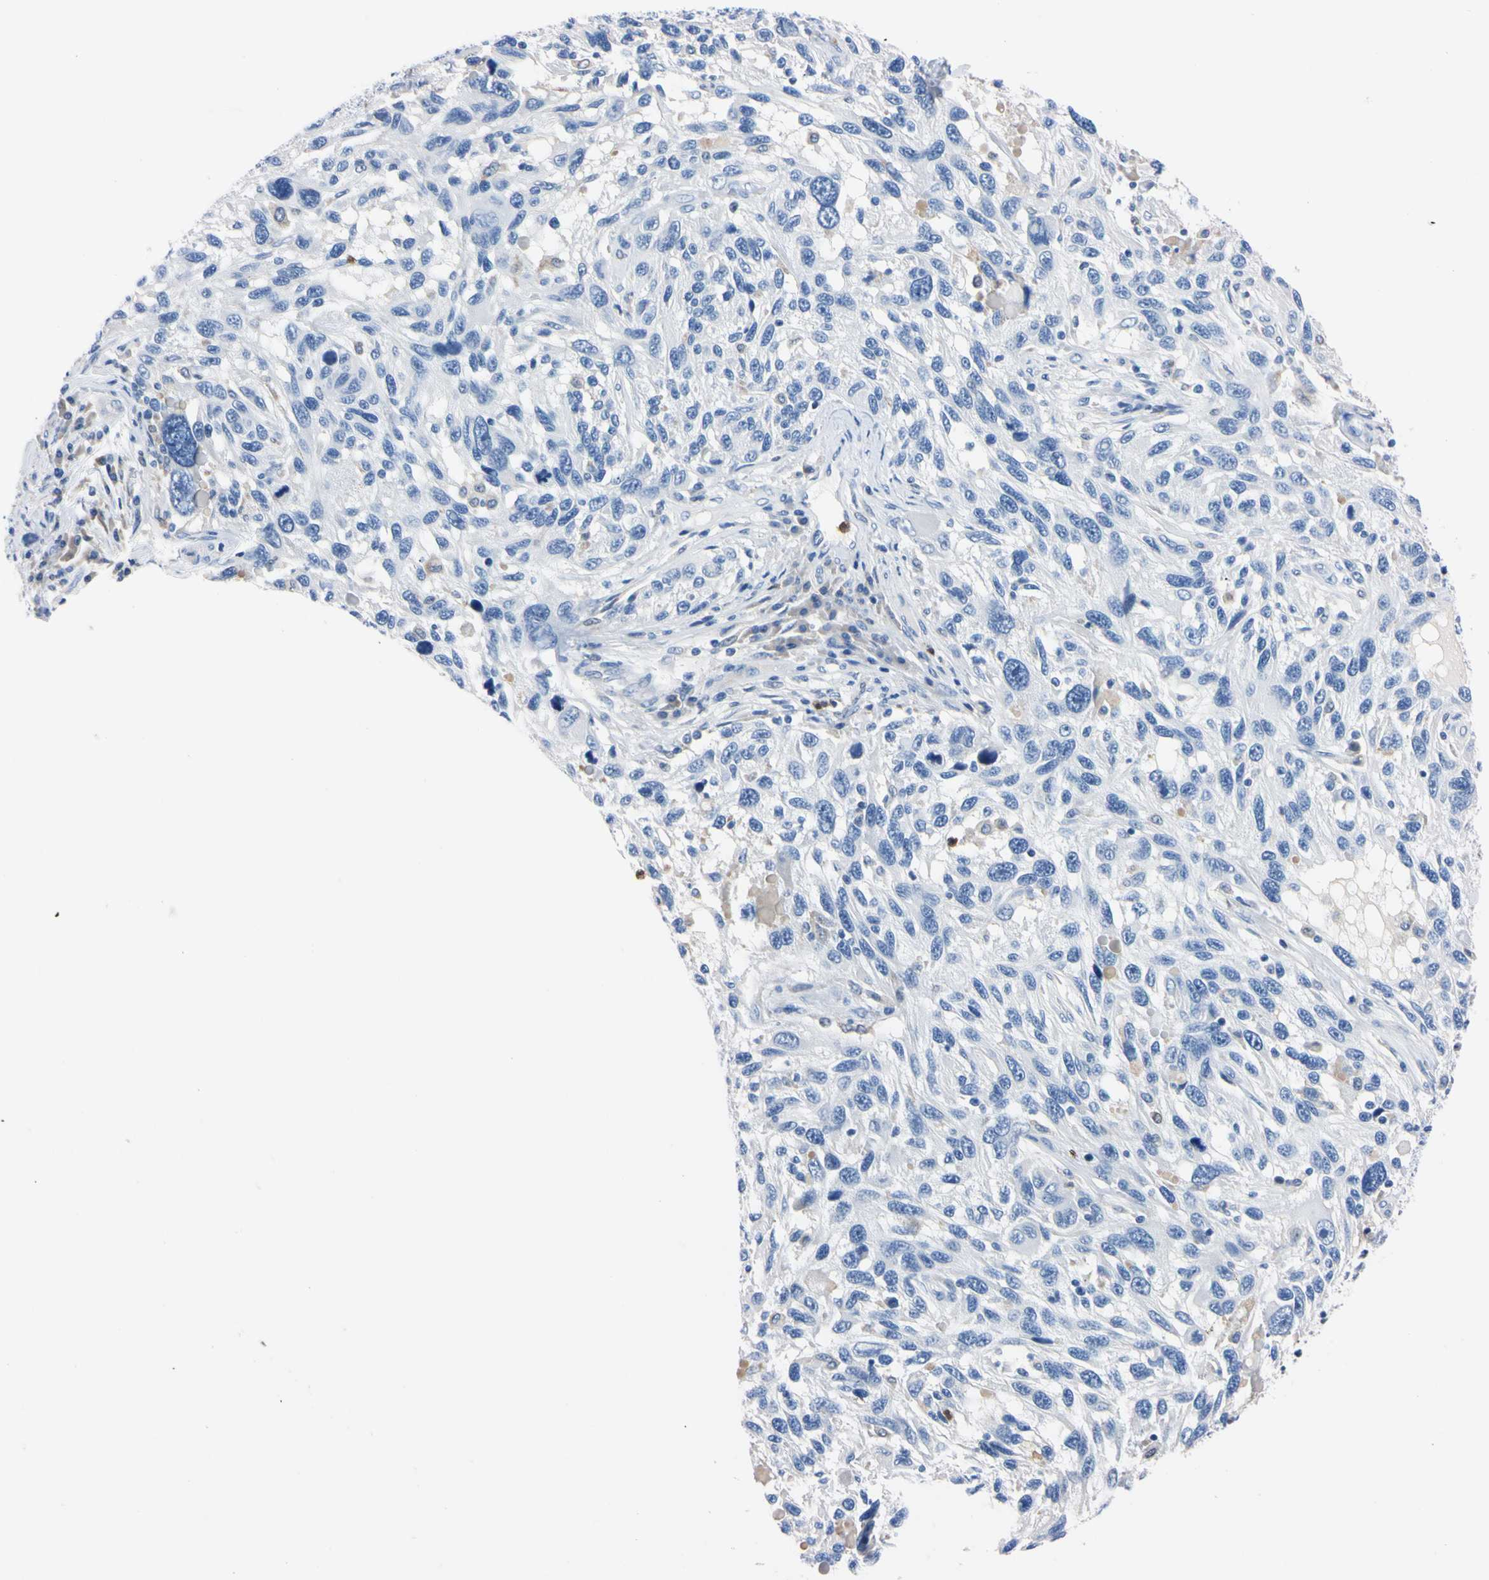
{"staining": {"intensity": "negative", "quantity": "none", "location": "none"}, "tissue": "melanoma", "cell_type": "Tumor cells", "image_type": "cancer", "snomed": [{"axis": "morphology", "description": "Malignant melanoma, NOS"}, {"axis": "topography", "description": "Skin"}], "caption": "DAB immunohistochemical staining of human malignant melanoma exhibits no significant expression in tumor cells.", "gene": "NCF4", "patient": {"sex": "male", "age": 53}}